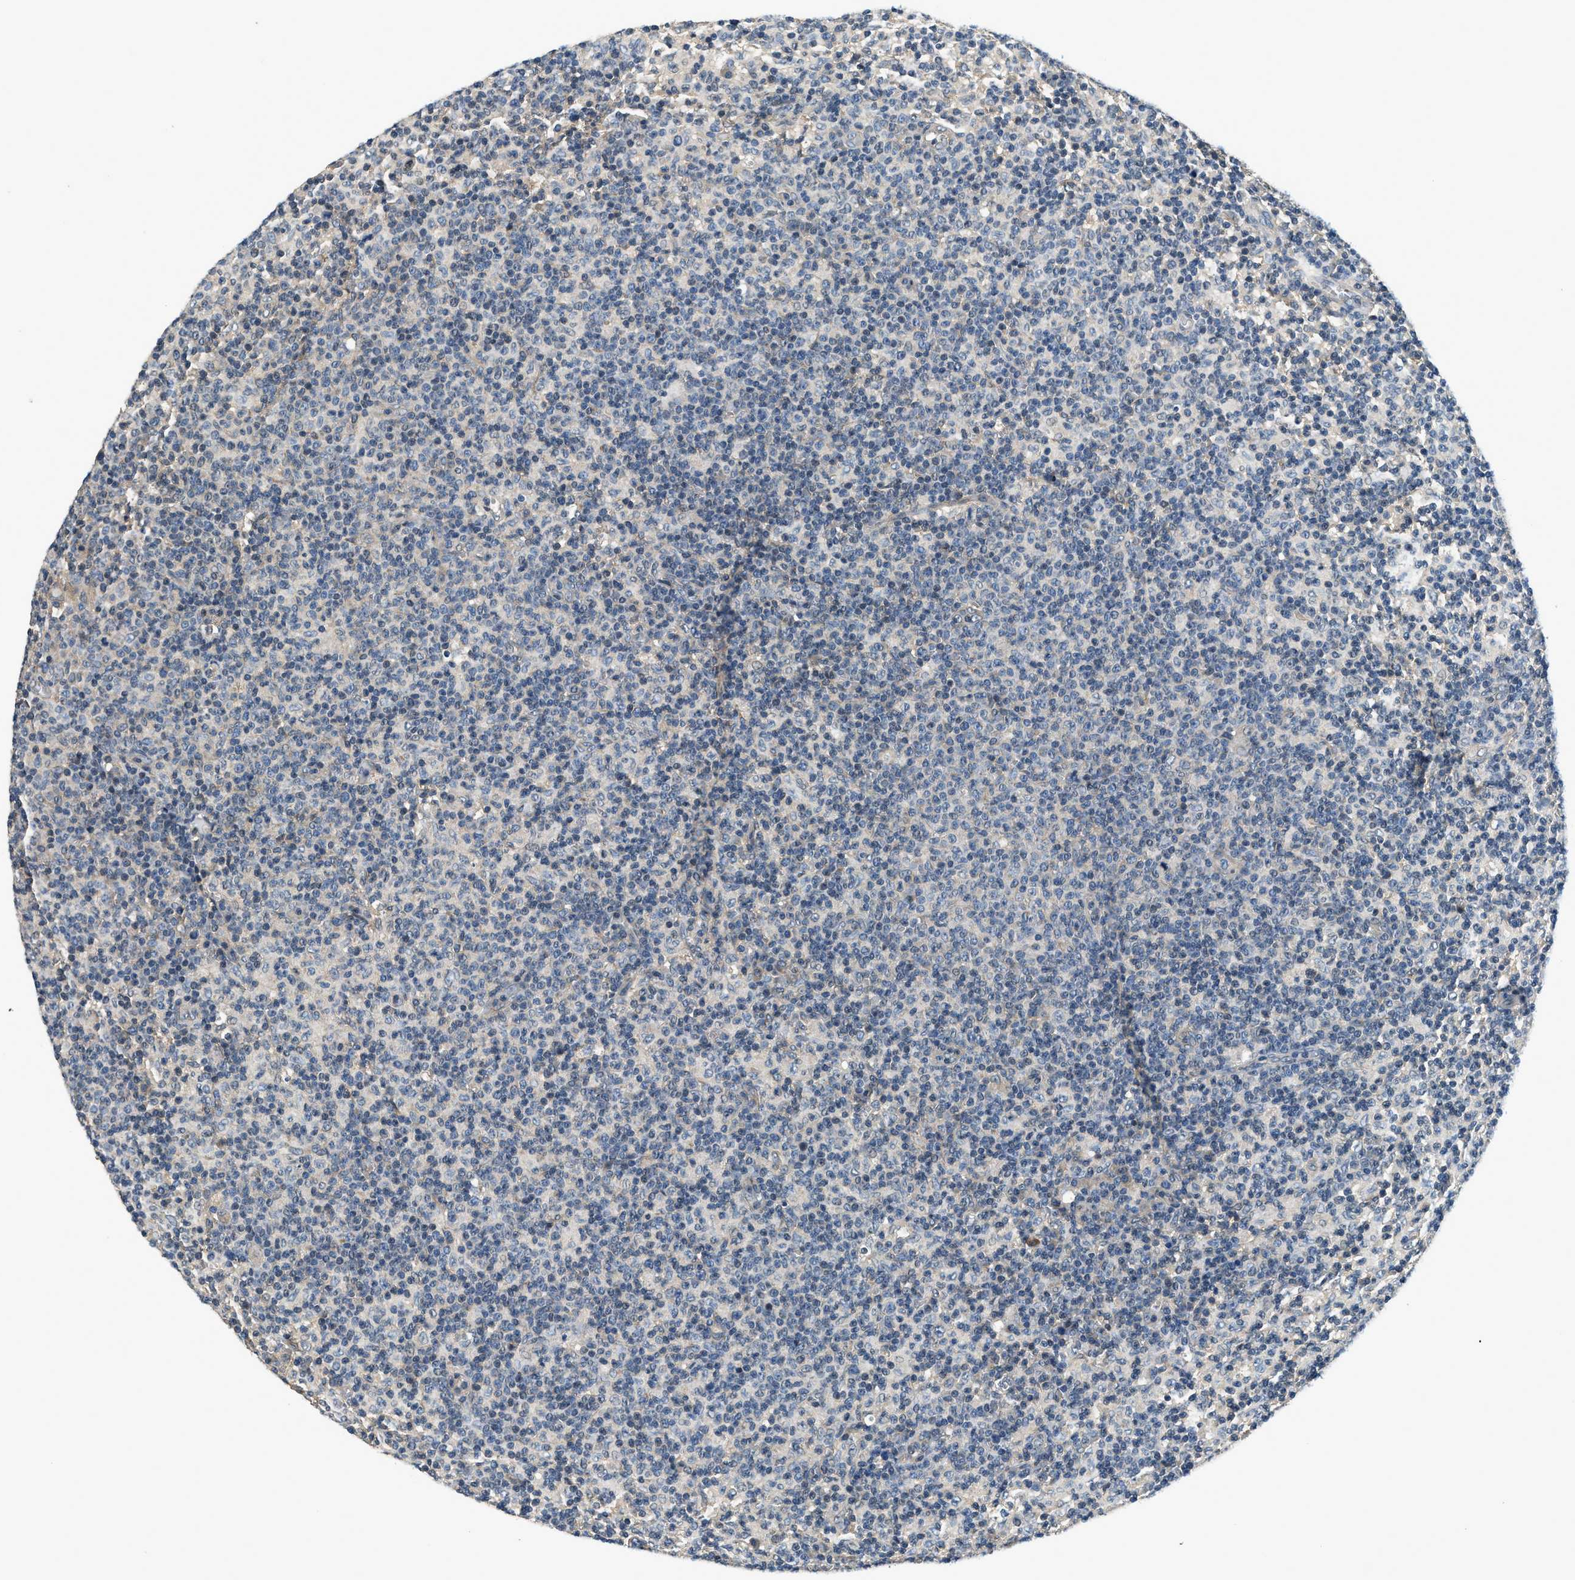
{"staining": {"intensity": "negative", "quantity": "none", "location": "none"}, "tissue": "lymph node", "cell_type": "Non-germinal center cells", "image_type": "normal", "snomed": [{"axis": "morphology", "description": "Normal tissue, NOS"}, {"axis": "morphology", "description": "Inflammation, NOS"}, {"axis": "topography", "description": "Lymph node"}], "caption": "Non-germinal center cells are negative for brown protein staining in normal lymph node. (DAB (3,3'-diaminobenzidine) immunohistochemistry (IHC), high magnification).", "gene": "SSH2", "patient": {"sex": "male", "age": 55}}